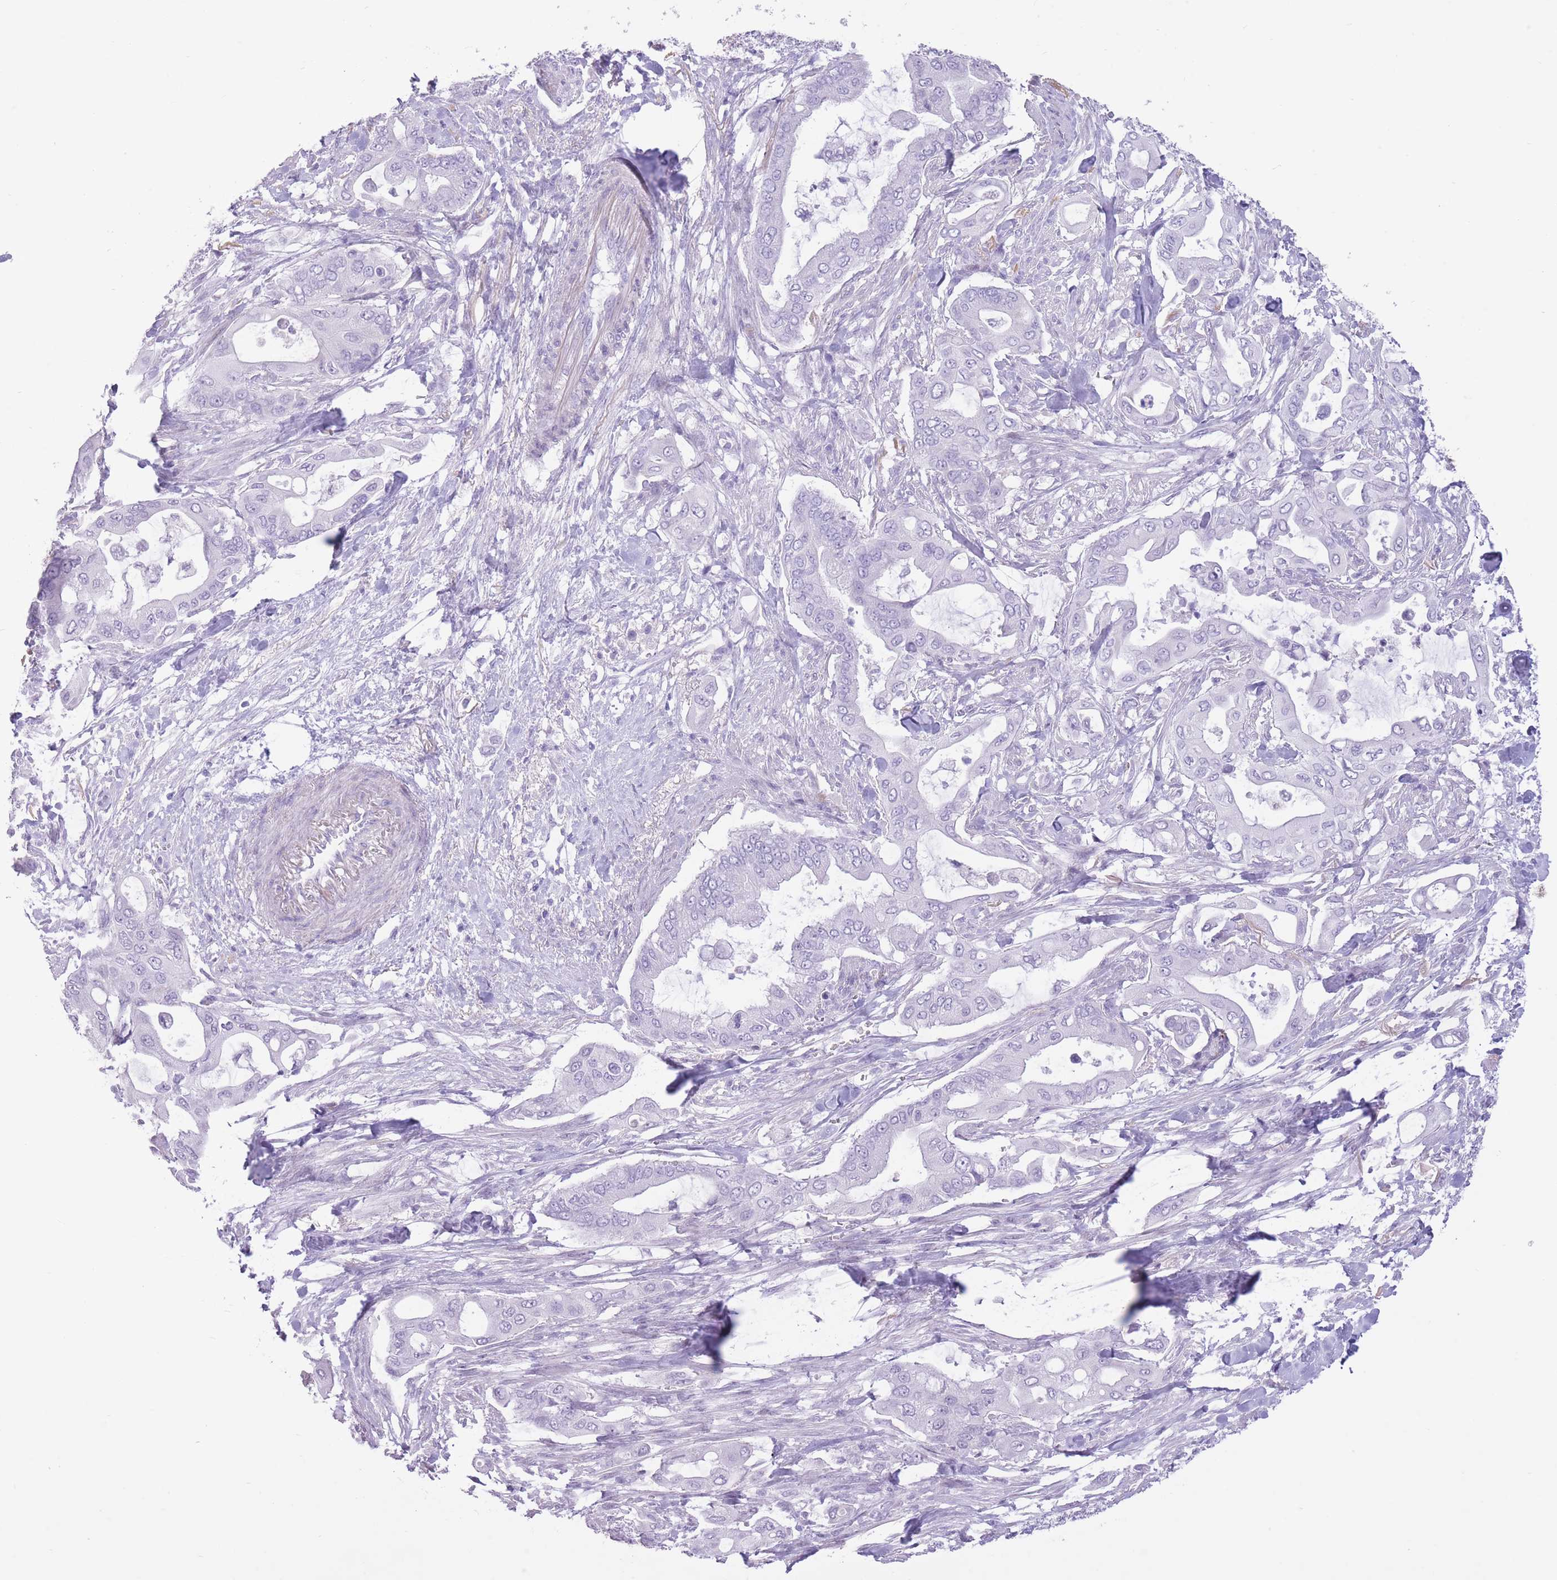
{"staining": {"intensity": "negative", "quantity": "none", "location": "none"}, "tissue": "pancreatic cancer", "cell_type": "Tumor cells", "image_type": "cancer", "snomed": [{"axis": "morphology", "description": "Adenocarcinoma, NOS"}, {"axis": "topography", "description": "Pancreas"}], "caption": "Pancreatic cancer was stained to show a protein in brown. There is no significant expression in tumor cells.", "gene": "WDR70", "patient": {"sex": "male", "age": 57}}